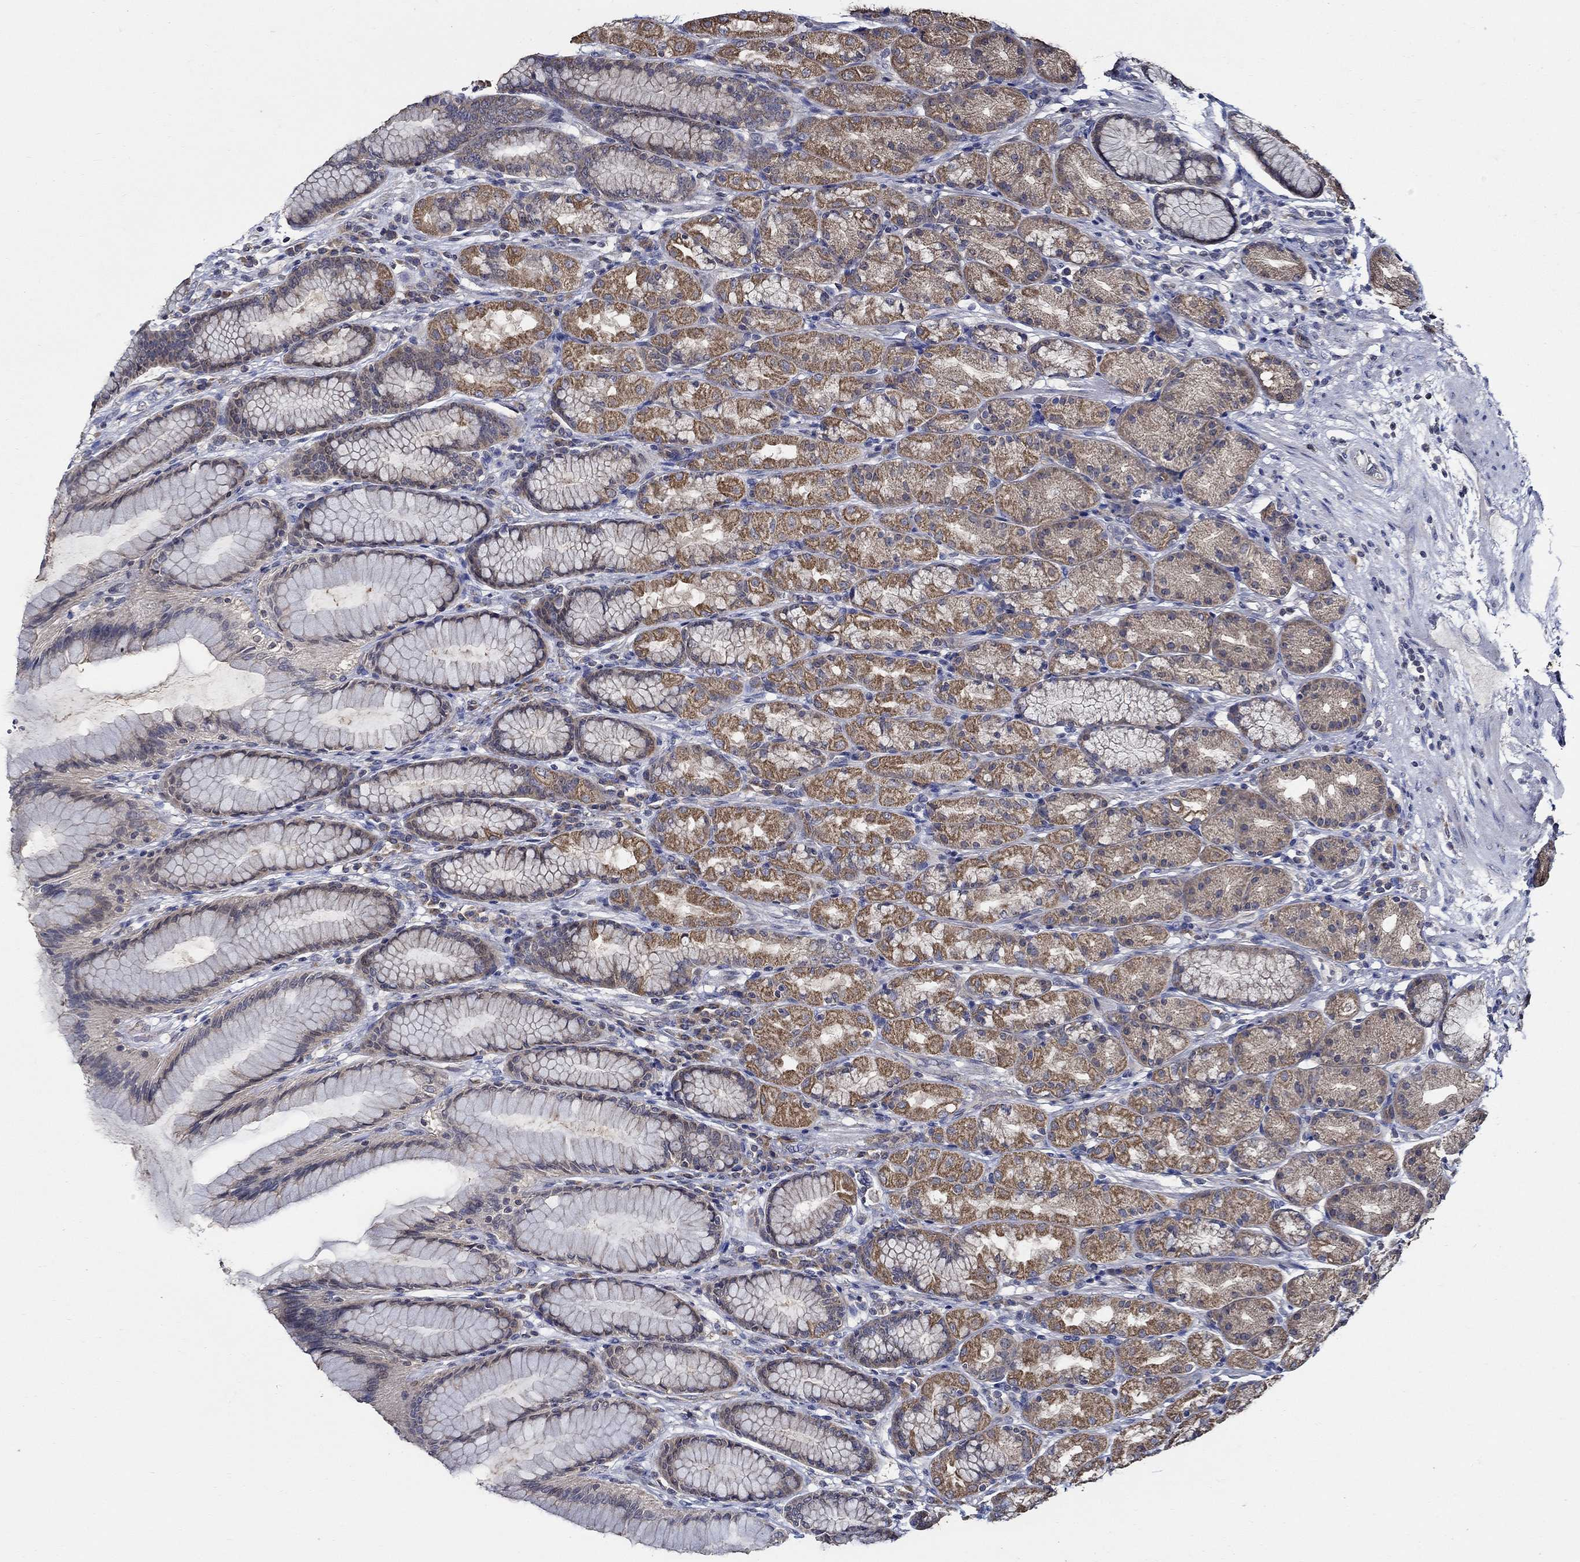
{"staining": {"intensity": "strong", "quantity": "25%-75%", "location": "cytoplasmic/membranous"}, "tissue": "stomach", "cell_type": "Glandular cells", "image_type": "normal", "snomed": [{"axis": "morphology", "description": "Normal tissue, NOS"}, {"axis": "morphology", "description": "Adenocarcinoma, NOS"}, {"axis": "topography", "description": "Stomach"}], "caption": "Immunohistochemistry staining of normal stomach, which exhibits high levels of strong cytoplasmic/membranous staining in about 25%-75% of glandular cells indicating strong cytoplasmic/membranous protein positivity. The staining was performed using DAB (brown) for protein detection and nuclei were counterstained in hematoxylin (blue).", "gene": "WDR53", "patient": {"sex": "female", "age": 79}}